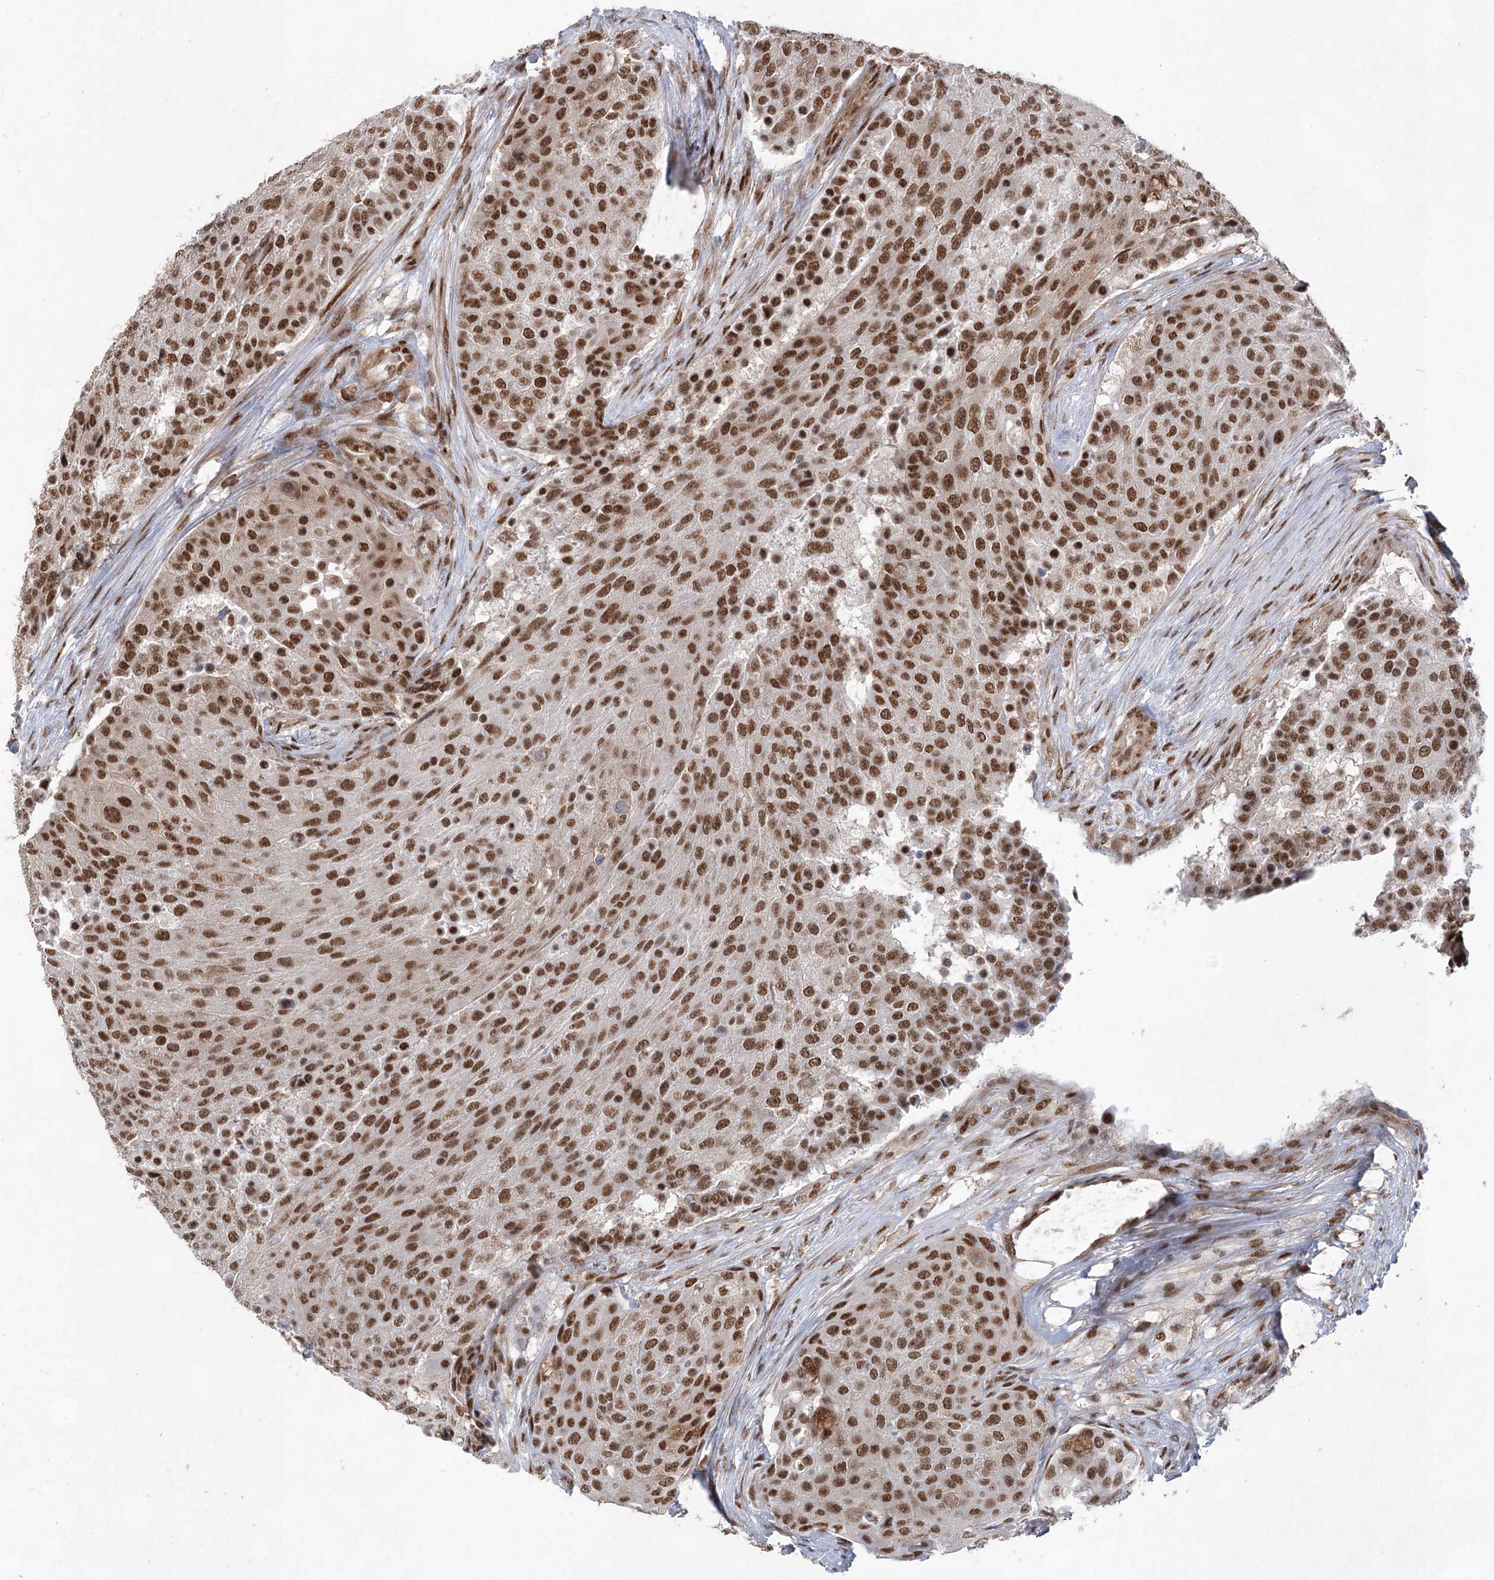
{"staining": {"intensity": "strong", "quantity": ">75%", "location": "nuclear"}, "tissue": "urothelial cancer", "cell_type": "Tumor cells", "image_type": "cancer", "snomed": [{"axis": "morphology", "description": "Urothelial carcinoma, High grade"}, {"axis": "topography", "description": "Urinary bladder"}], "caption": "Protein expression analysis of urothelial cancer demonstrates strong nuclear positivity in about >75% of tumor cells.", "gene": "ZCCHC8", "patient": {"sex": "female", "age": 63}}